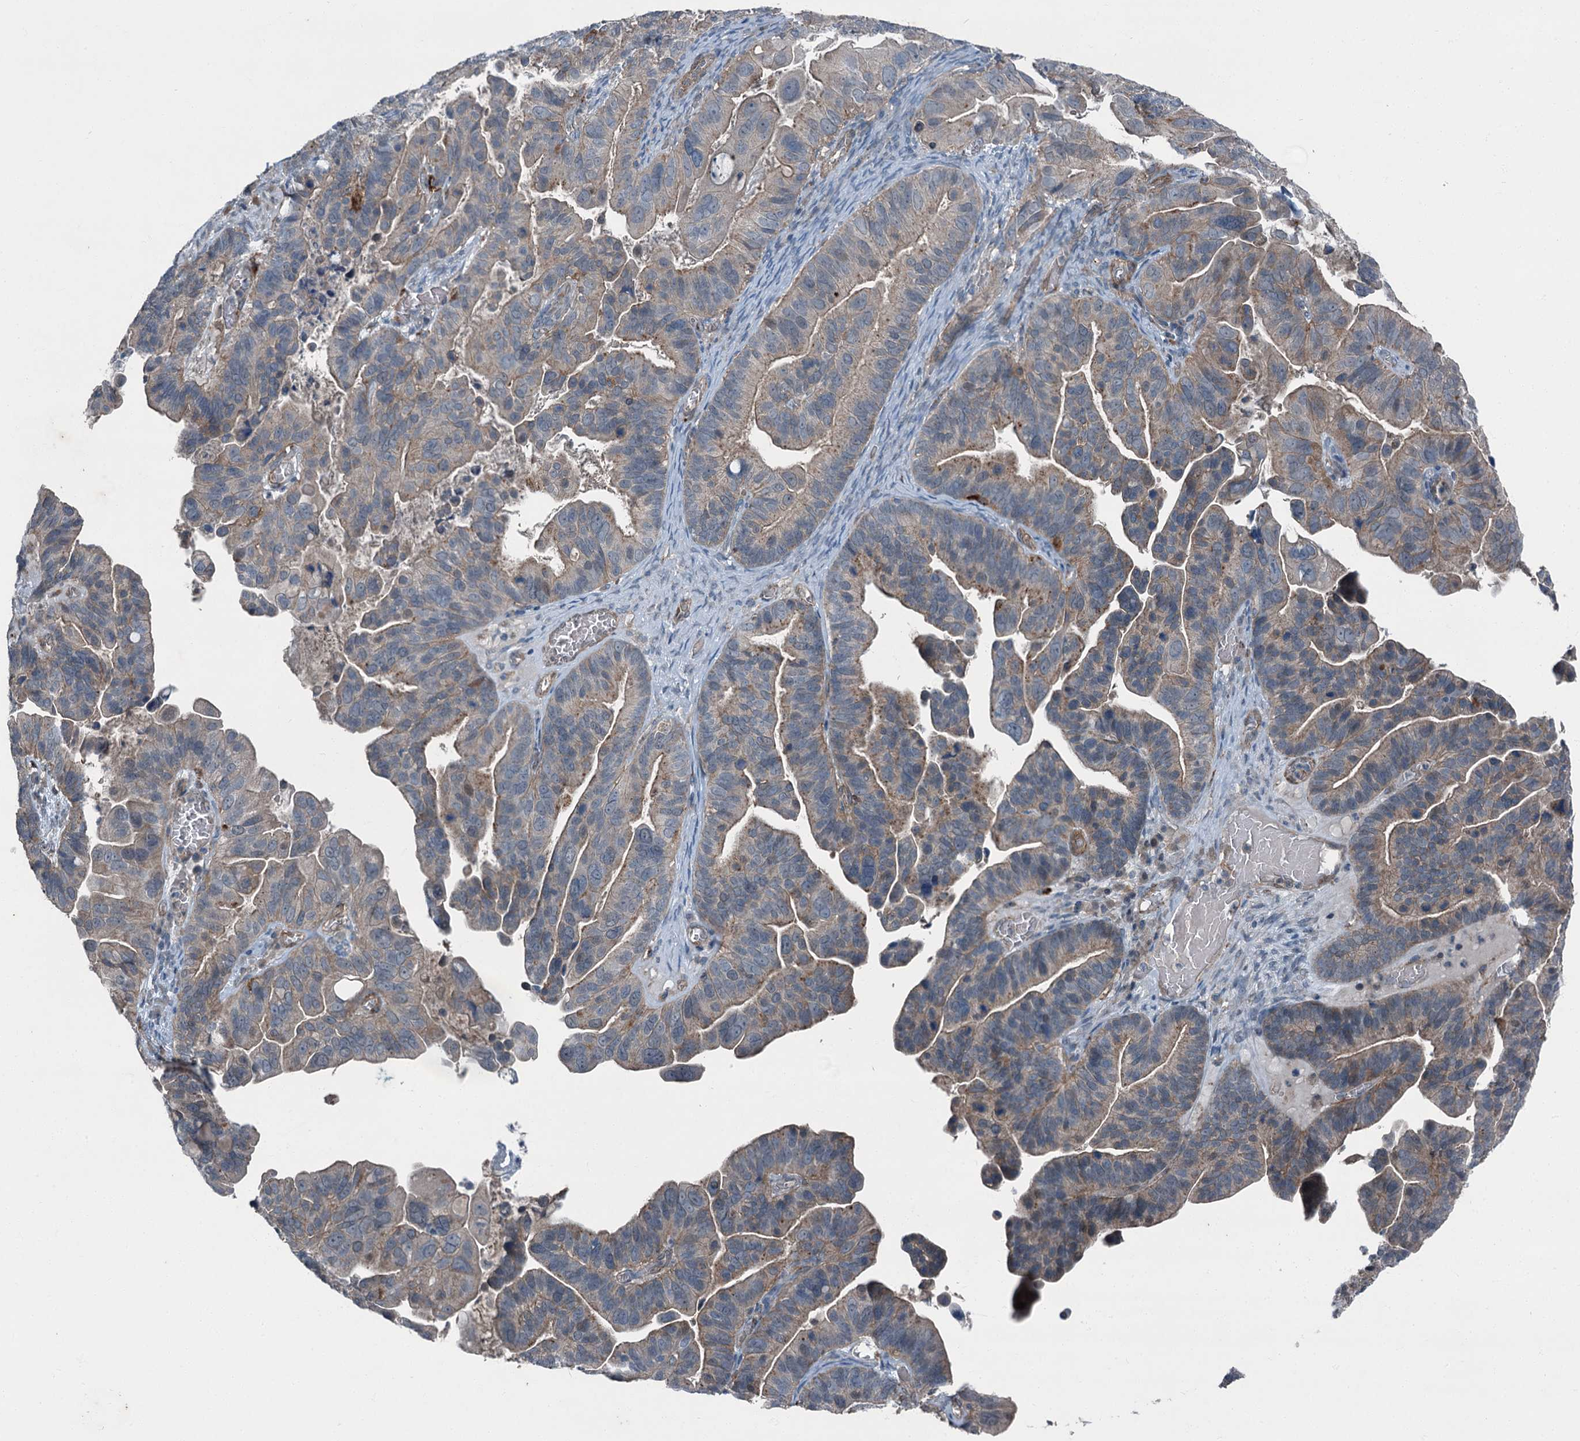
{"staining": {"intensity": "weak", "quantity": "25%-75%", "location": "cytoplasmic/membranous"}, "tissue": "ovarian cancer", "cell_type": "Tumor cells", "image_type": "cancer", "snomed": [{"axis": "morphology", "description": "Cystadenocarcinoma, serous, NOS"}, {"axis": "topography", "description": "Ovary"}], "caption": "Immunohistochemical staining of human ovarian cancer (serous cystadenocarcinoma) exhibits low levels of weak cytoplasmic/membranous staining in approximately 25%-75% of tumor cells.", "gene": "AXL", "patient": {"sex": "female", "age": 56}}